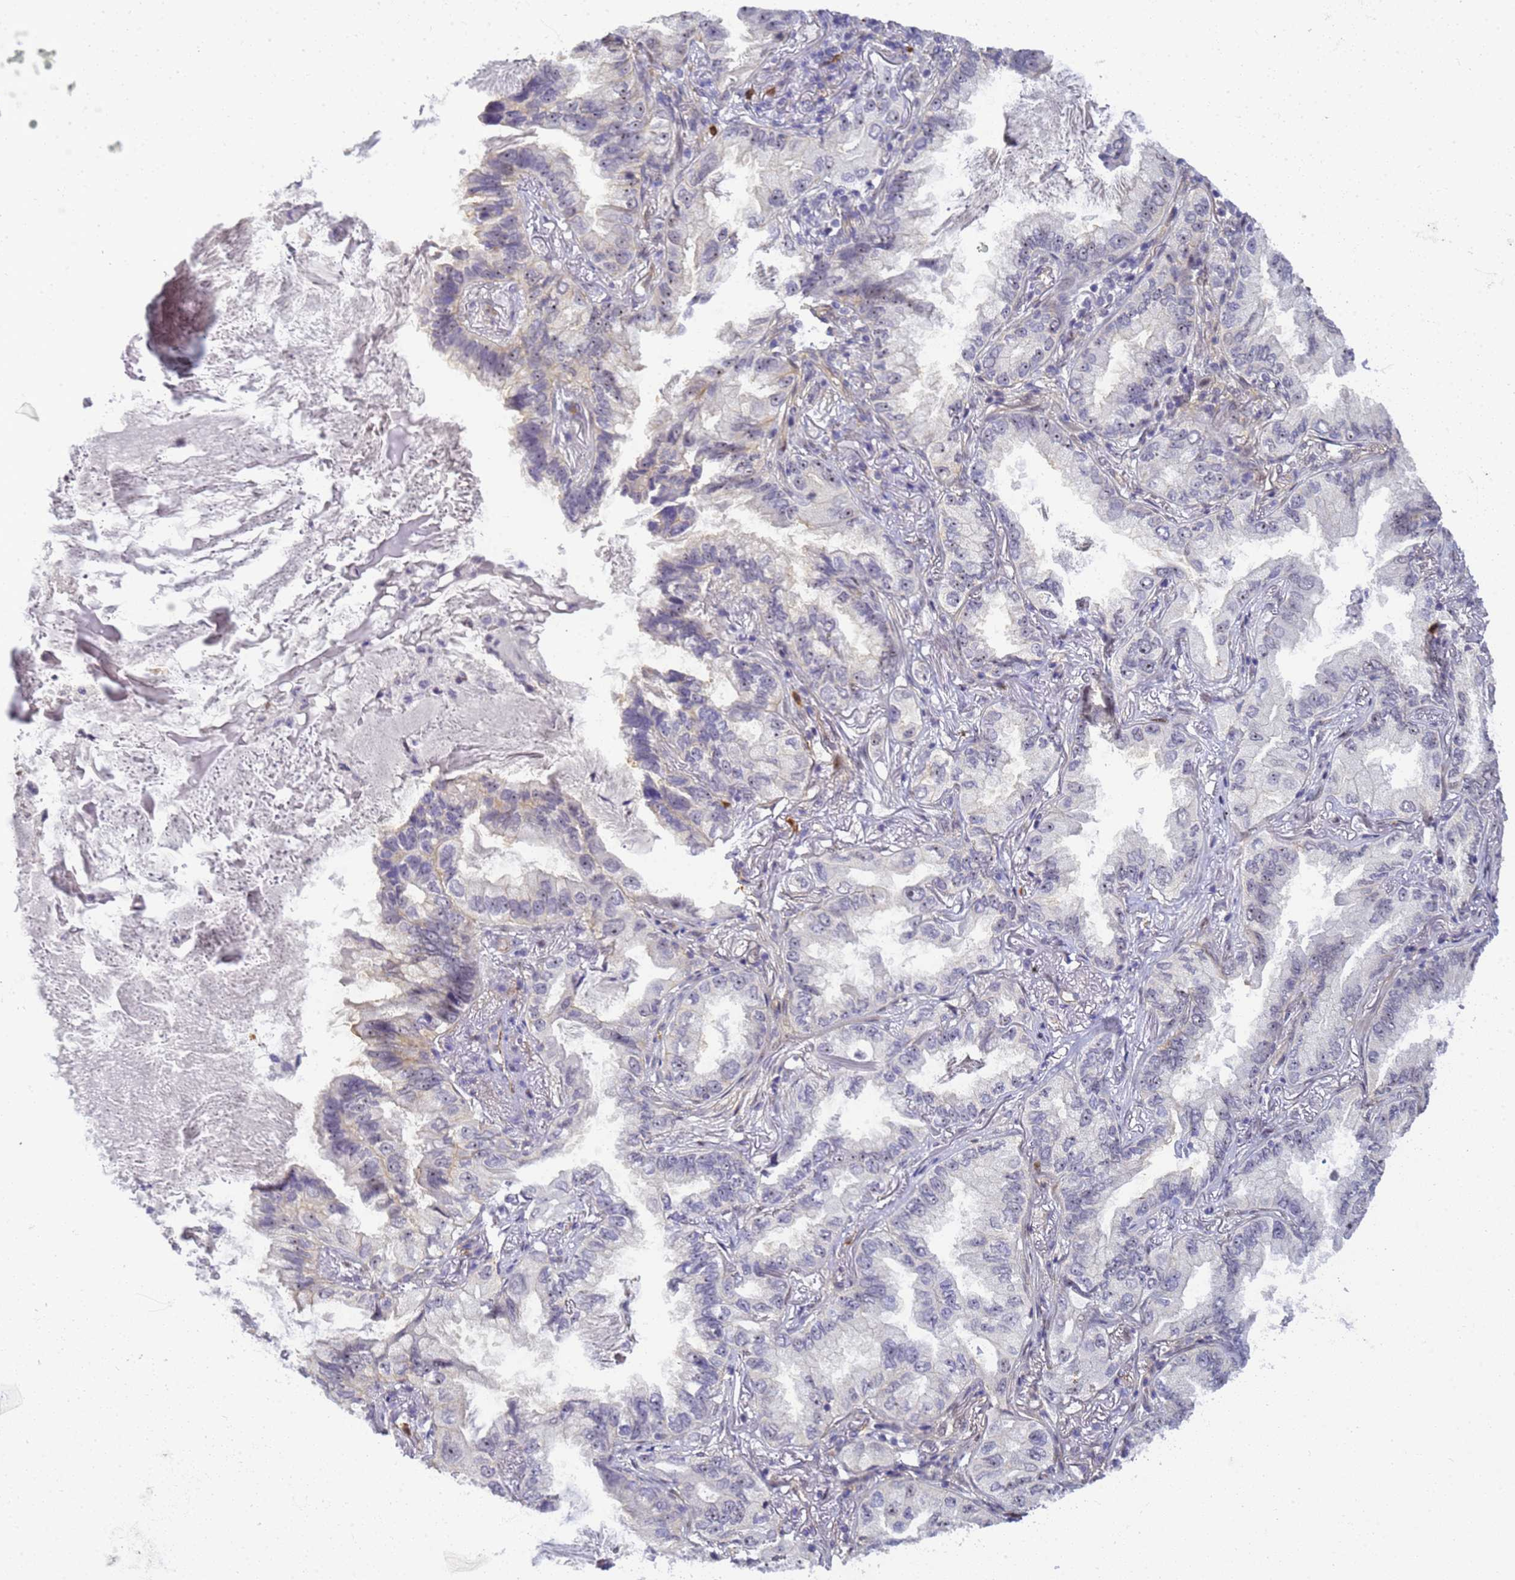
{"staining": {"intensity": "weak", "quantity": "<25%", "location": "nuclear"}, "tissue": "lung cancer", "cell_type": "Tumor cells", "image_type": "cancer", "snomed": [{"axis": "morphology", "description": "Adenocarcinoma, NOS"}, {"axis": "topography", "description": "Lung"}], "caption": "Tumor cells show no significant protein positivity in adenocarcinoma (lung). (Brightfield microscopy of DAB IHC at high magnification).", "gene": "GON4L", "patient": {"sex": "female", "age": 69}}